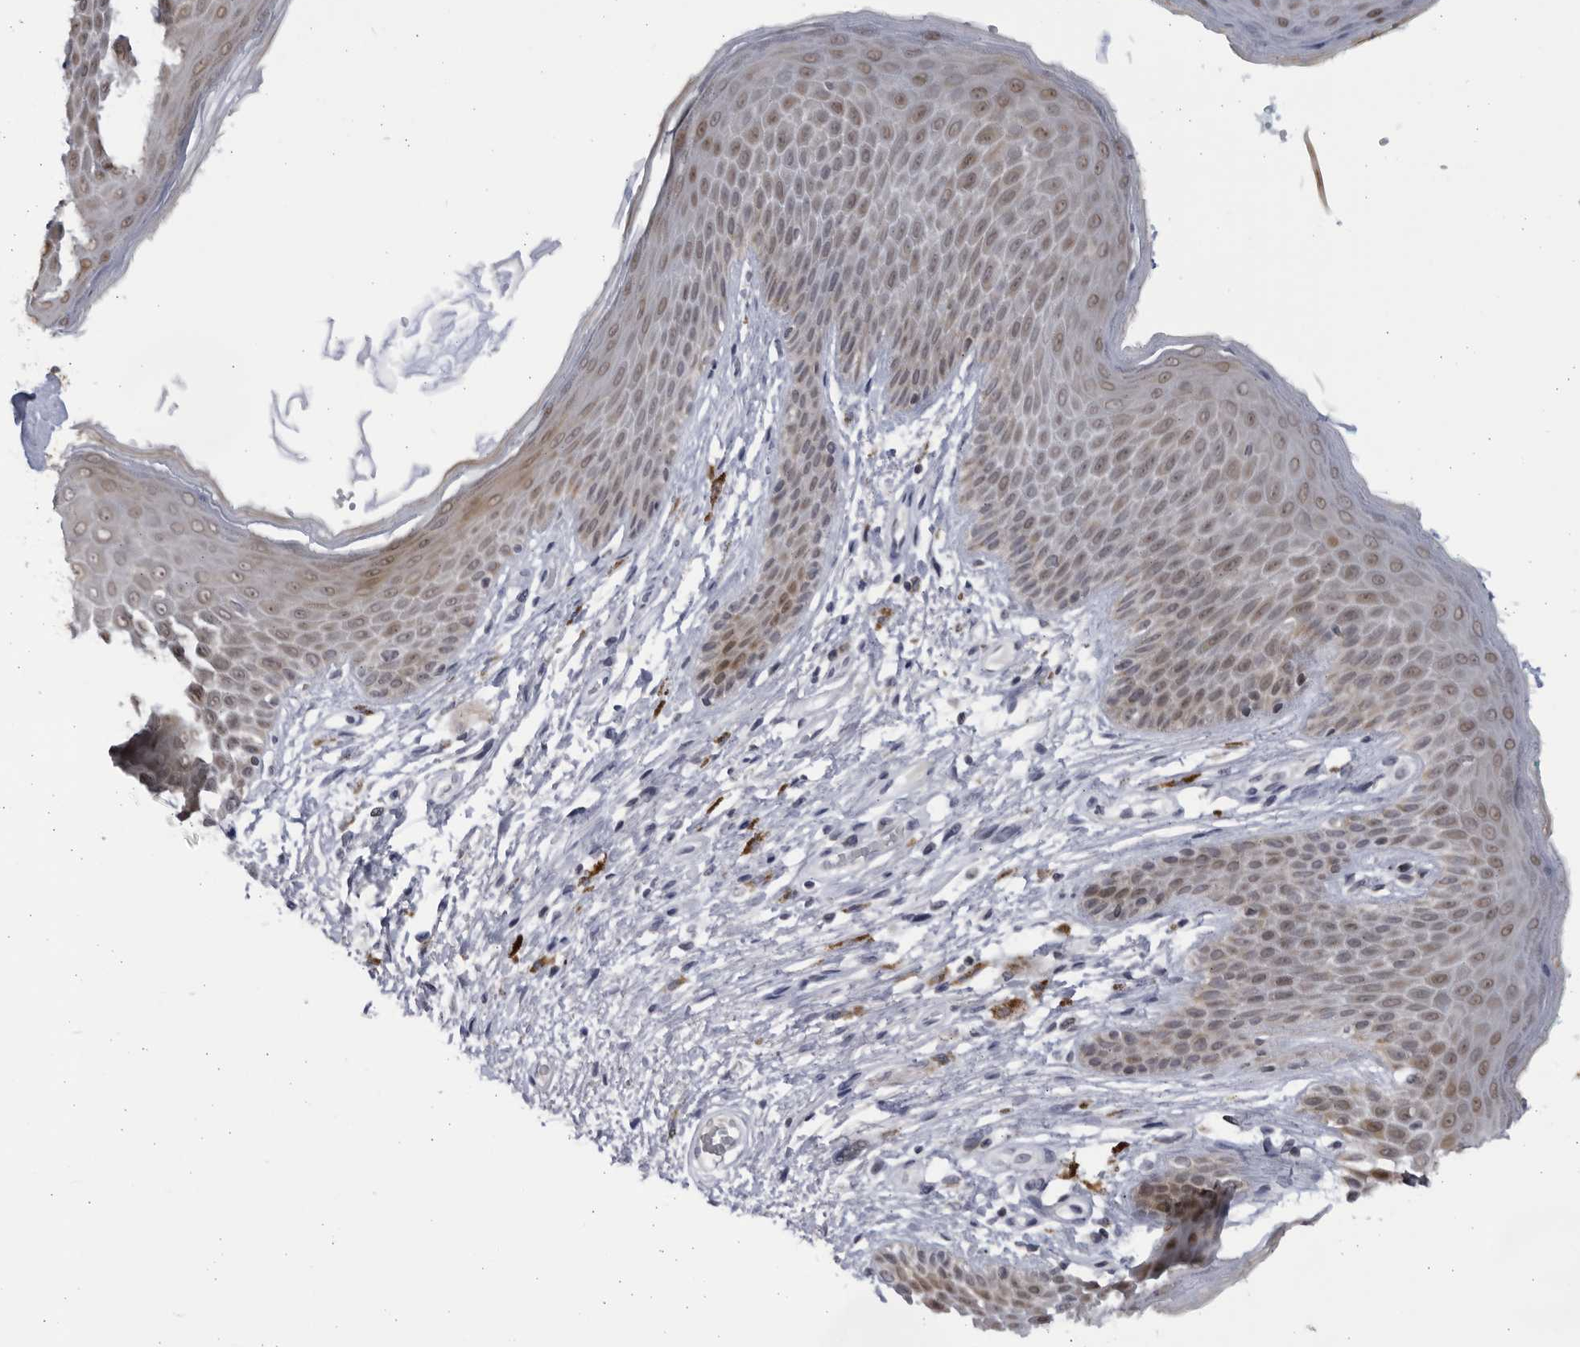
{"staining": {"intensity": "moderate", "quantity": ">75%", "location": "cytoplasmic/membranous,nuclear"}, "tissue": "skin", "cell_type": "Epidermal cells", "image_type": "normal", "snomed": [{"axis": "morphology", "description": "Normal tissue, NOS"}, {"axis": "topography", "description": "Anal"}], "caption": "This photomicrograph demonstrates IHC staining of unremarkable human skin, with medium moderate cytoplasmic/membranous,nuclear staining in about >75% of epidermal cells.", "gene": "SLC25A22", "patient": {"sex": "male", "age": 74}}